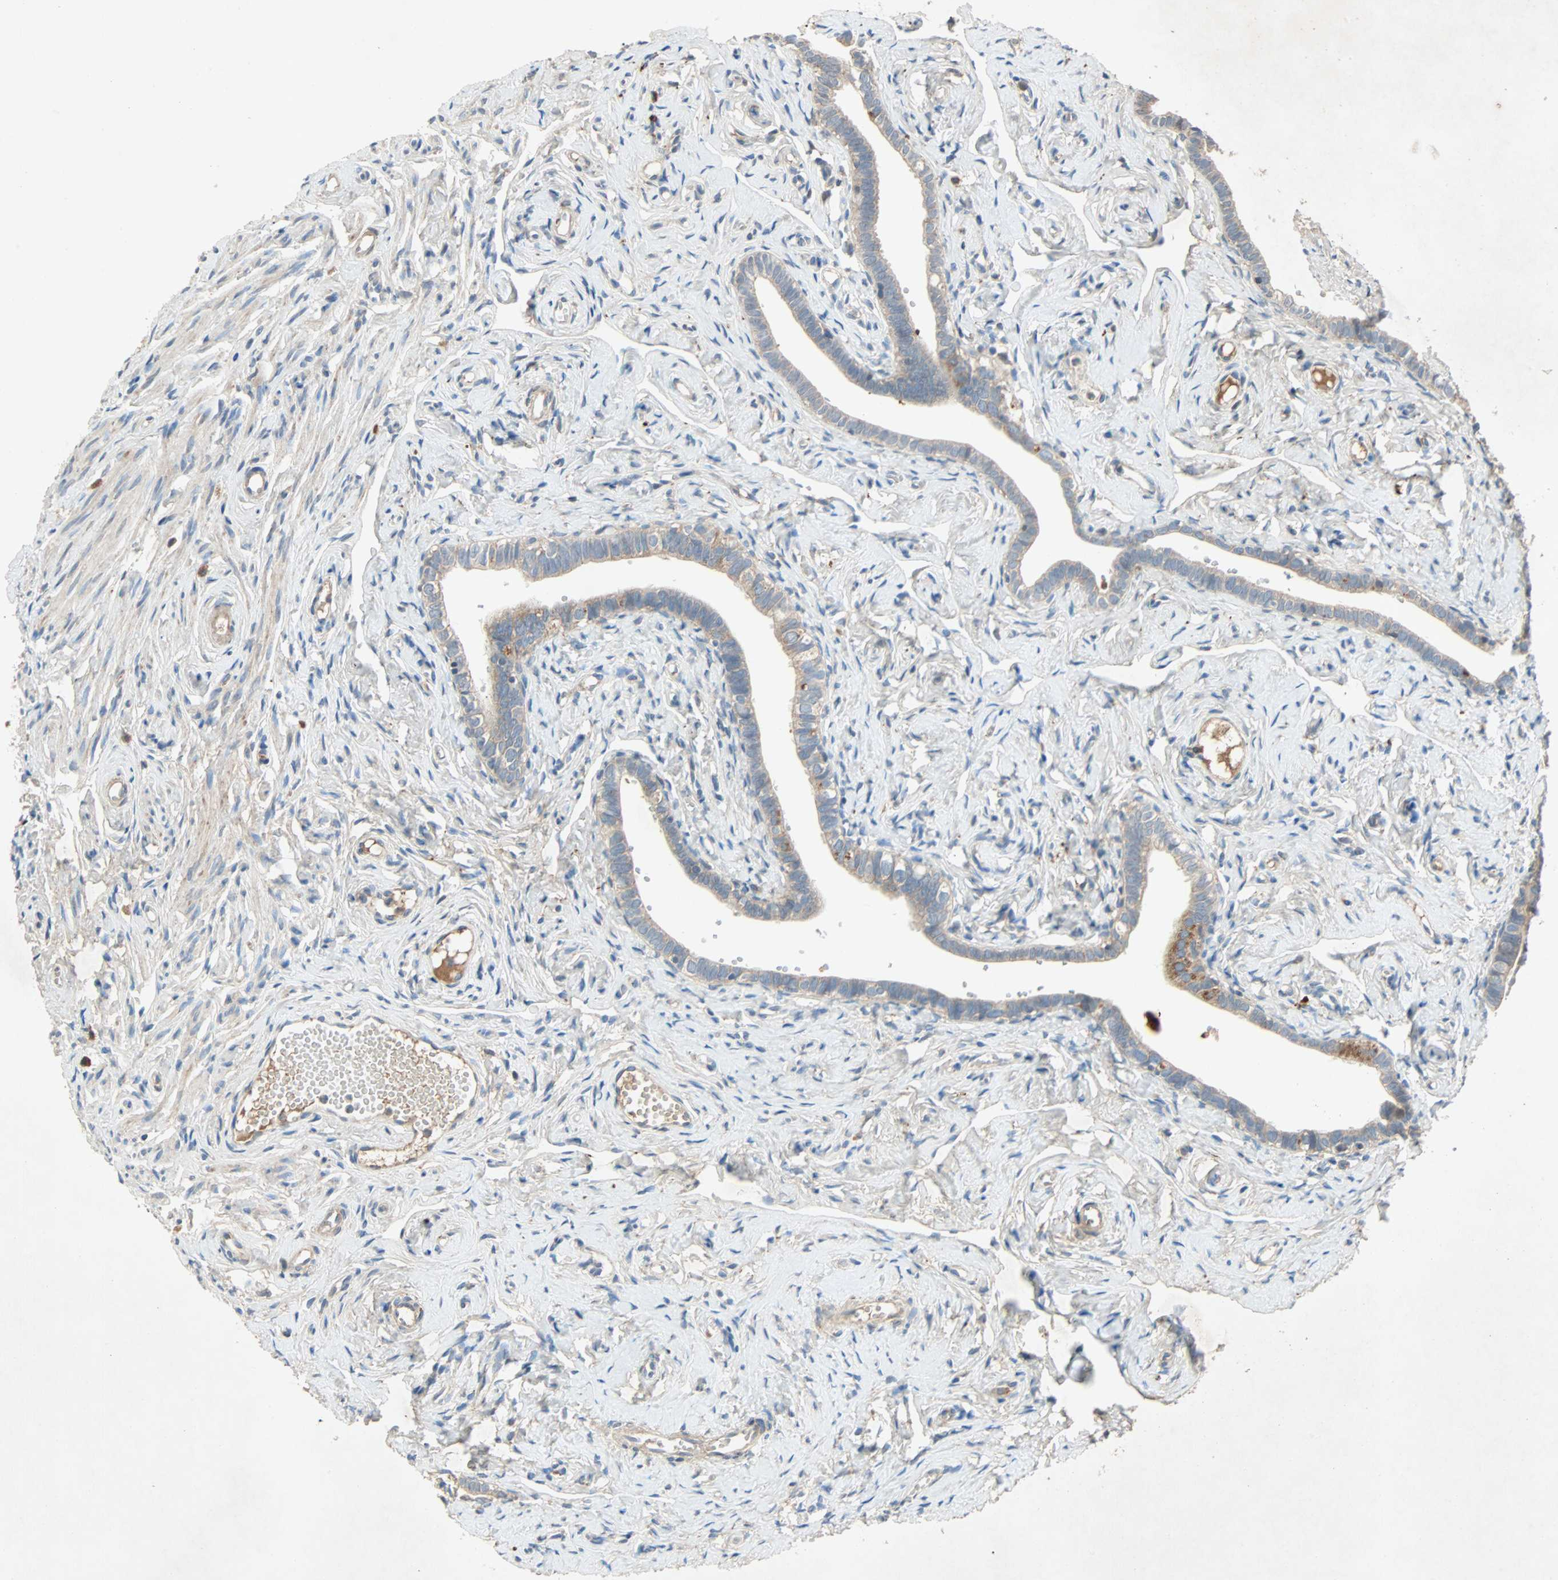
{"staining": {"intensity": "moderate", "quantity": "25%-75%", "location": "cytoplasmic/membranous"}, "tissue": "fallopian tube", "cell_type": "Glandular cells", "image_type": "normal", "snomed": [{"axis": "morphology", "description": "Normal tissue, NOS"}, {"axis": "topography", "description": "Fallopian tube"}], "caption": "Immunohistochemistry (IHC) of normal human fallopian tube shows medium levels of moderate cytoplasmic/membranous positivity in about 25%-75% of glandular cells. The staining is performed using DAB brown chromogen to label protein expression. The nuclei are counter-stained blue using hematoxylin.", "gene": "XYLT1", "patient": {"sex": "female", "age": 71}}